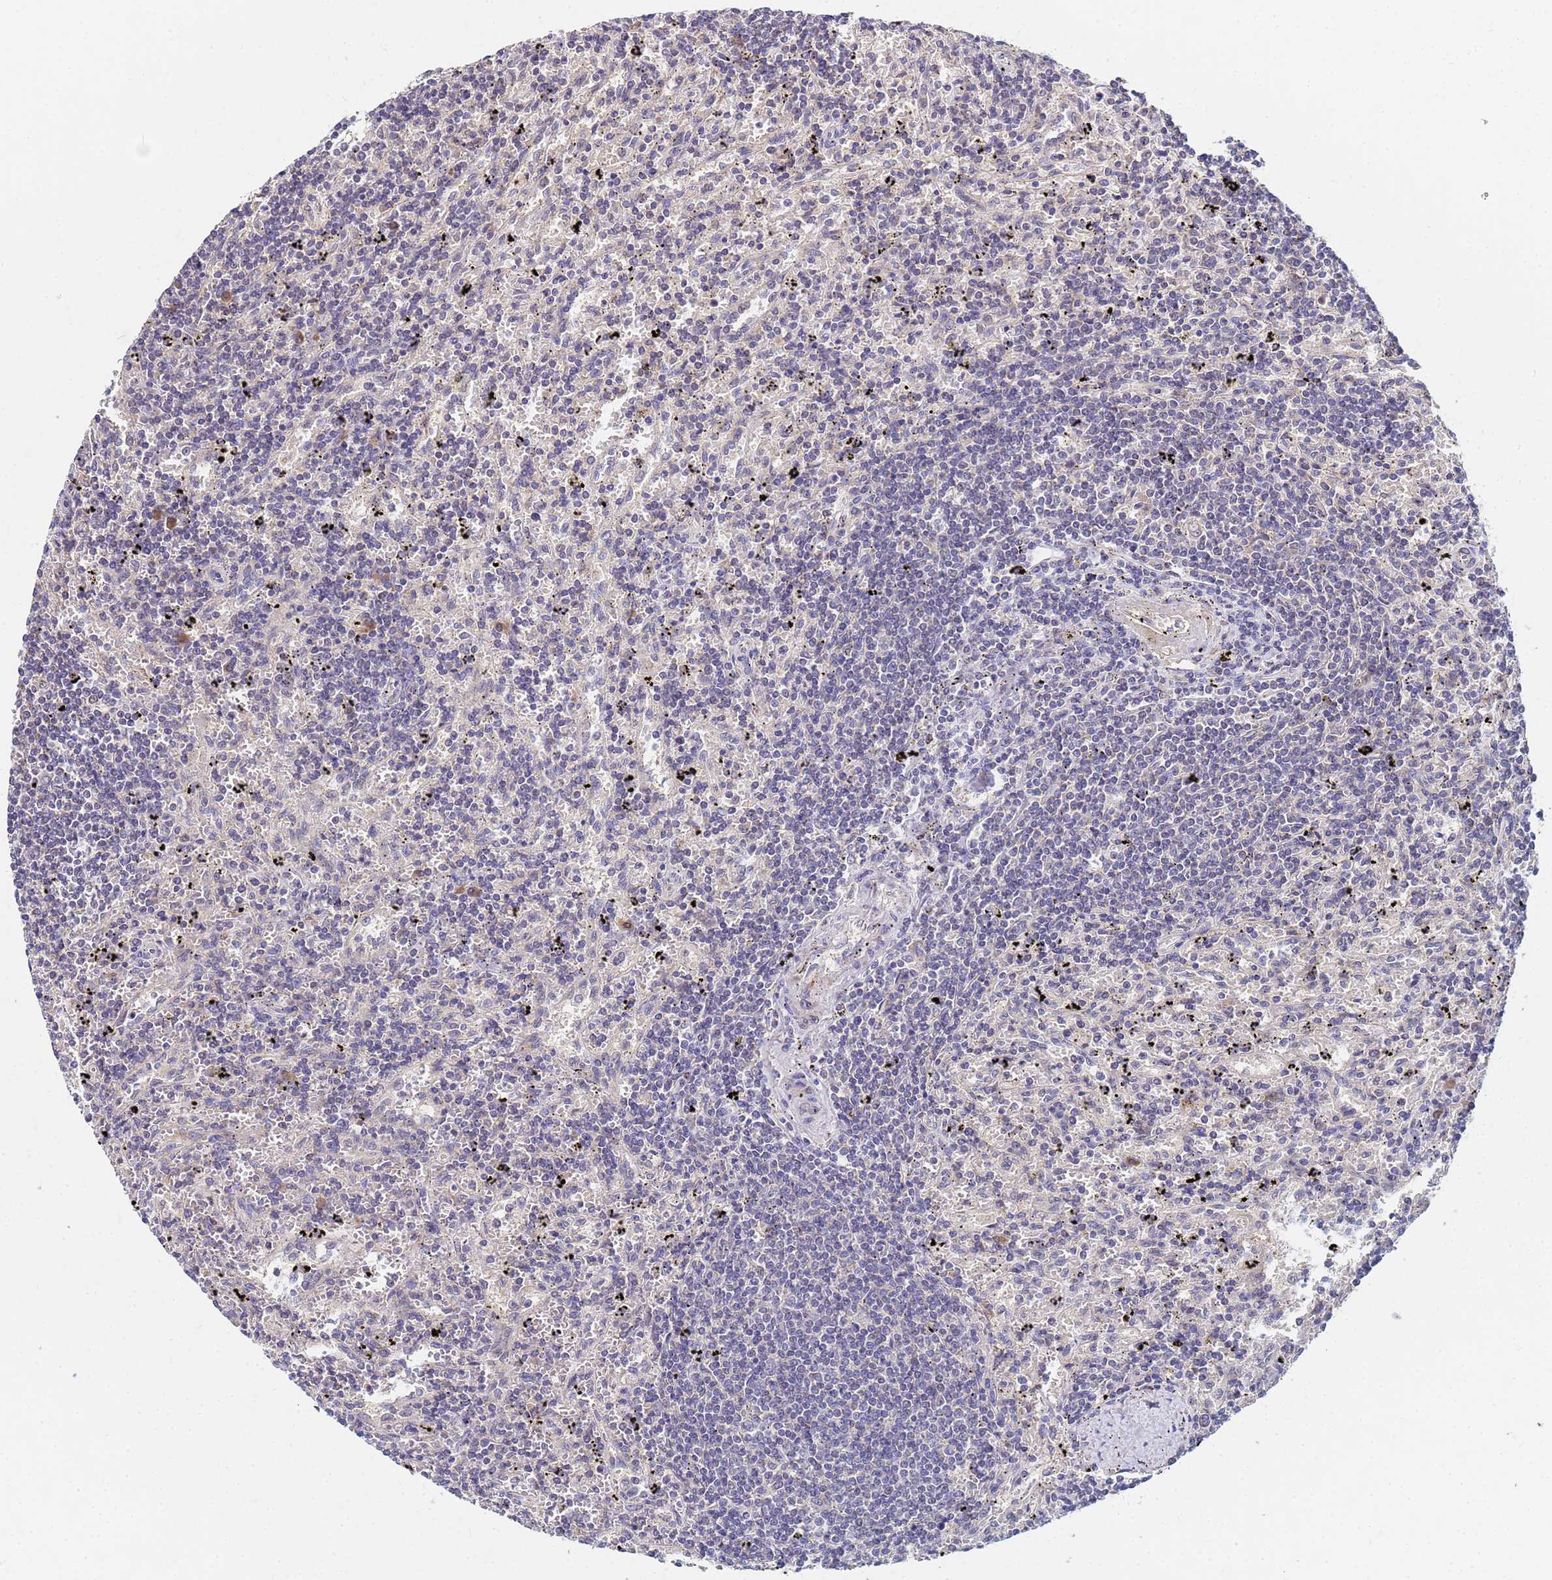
{"staining": {"intensity": "negative", "quantity": "none", "location": "none"}, "tissue": "lymphoma", "cell_type": "Tumor cells", "image_type": "cancer", "snomed": [{"axis": "morphology", "description": "Malignant lymphoma, non-Hodgkin's type, Low grade"}, {"axis": "topography", "description": "Spleen"}], "caption": "The histopathology image reveals no significant expression in tumor cells of lymphoma.", "gene": "C5orf34", "patient": {"sex": "male", "age": 76}}